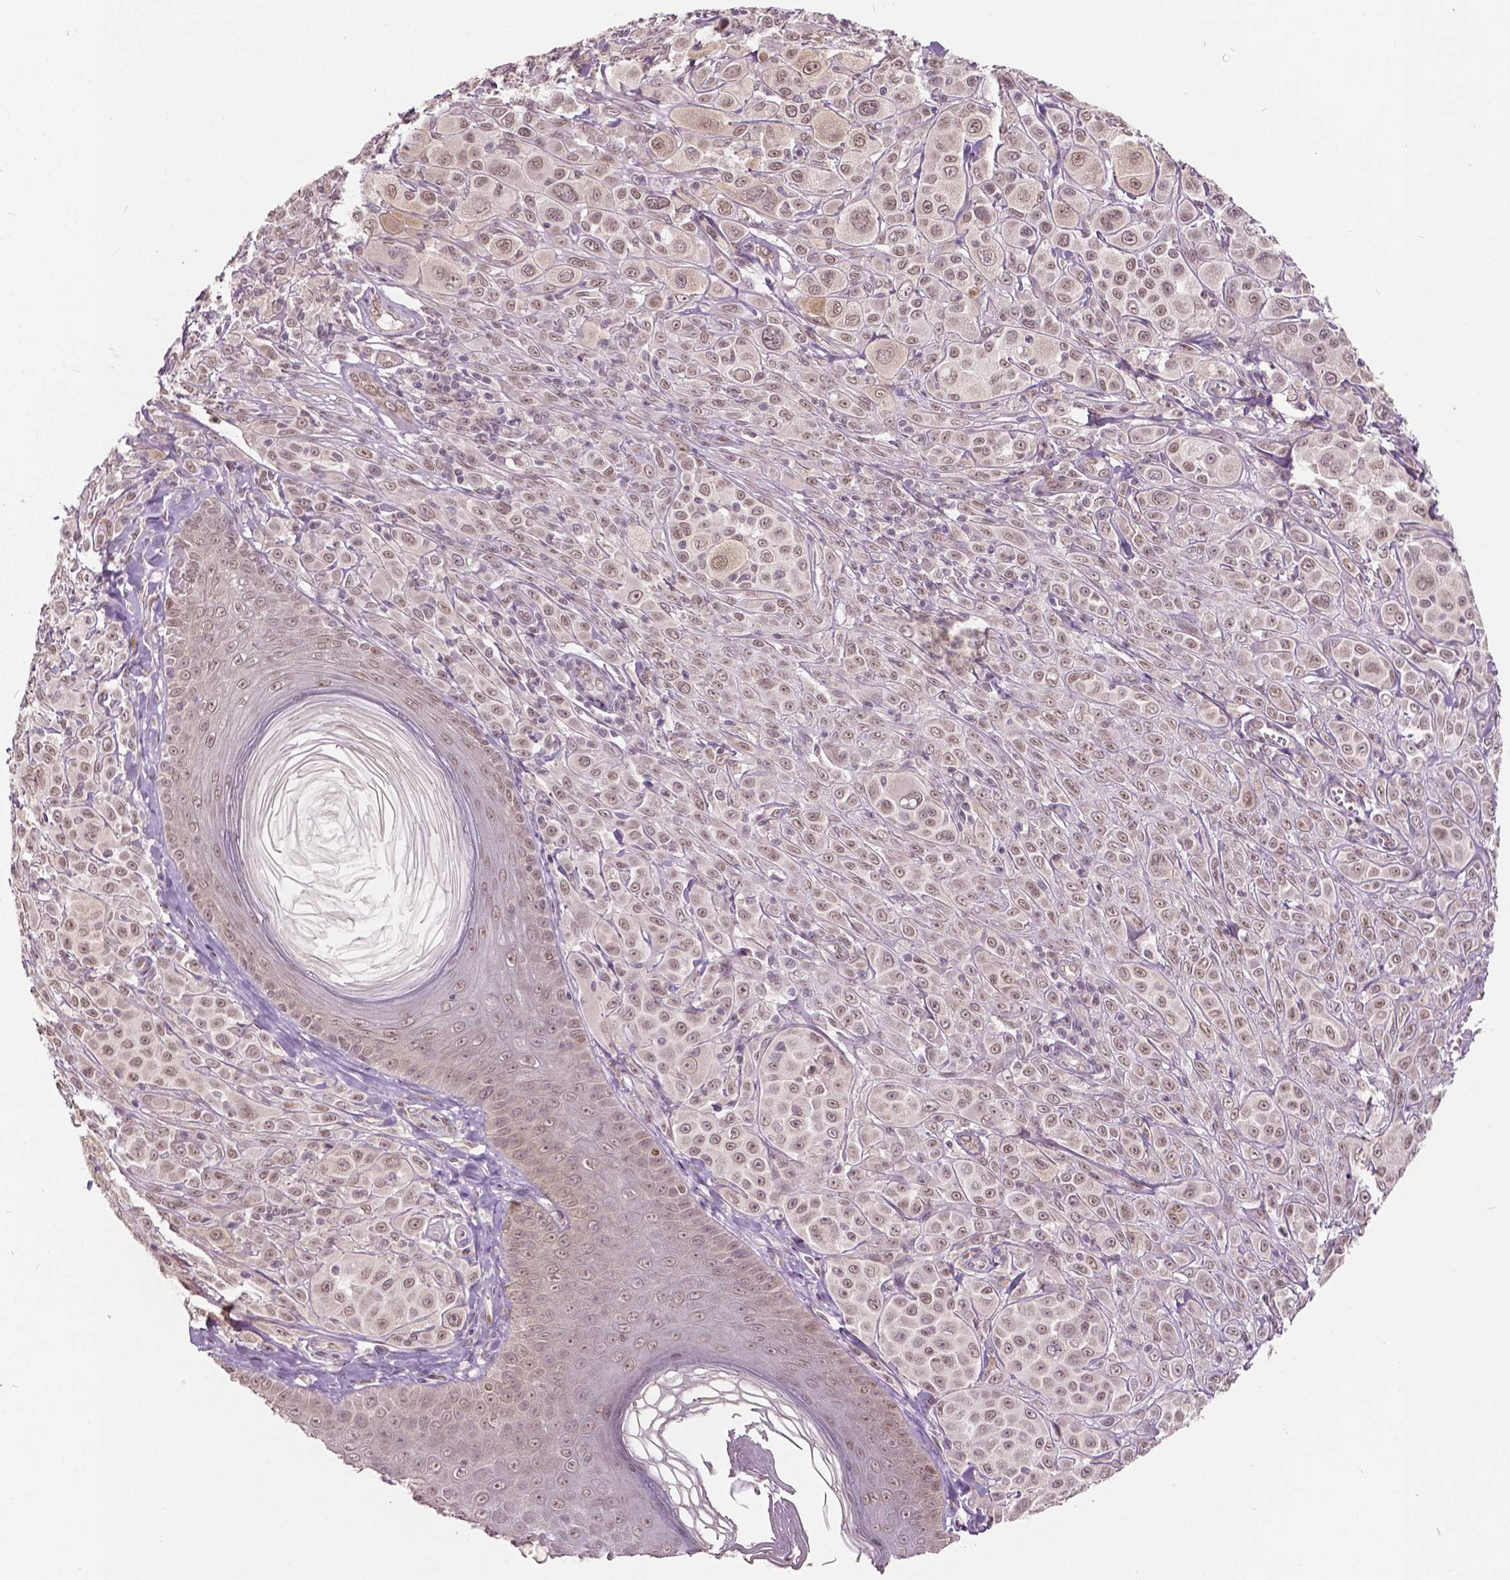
{"staining": {"intensity": "negative", "quantity": "none", "location": "none"}, "tissue": "melanoma", "cell_type": "Tumor cells", "image_type": "cancer", "snomed": [{"axis": "morphology", "description": "Malignant melanoma, NOS"}, {"axis": "topography", "description": "Skin"}], "caption": "Photomicrograph shows no significant protein expression in tumor cells of melanoma.", "gene": "HMBOX1", "patient": {"sex": "male", "age": 67}}